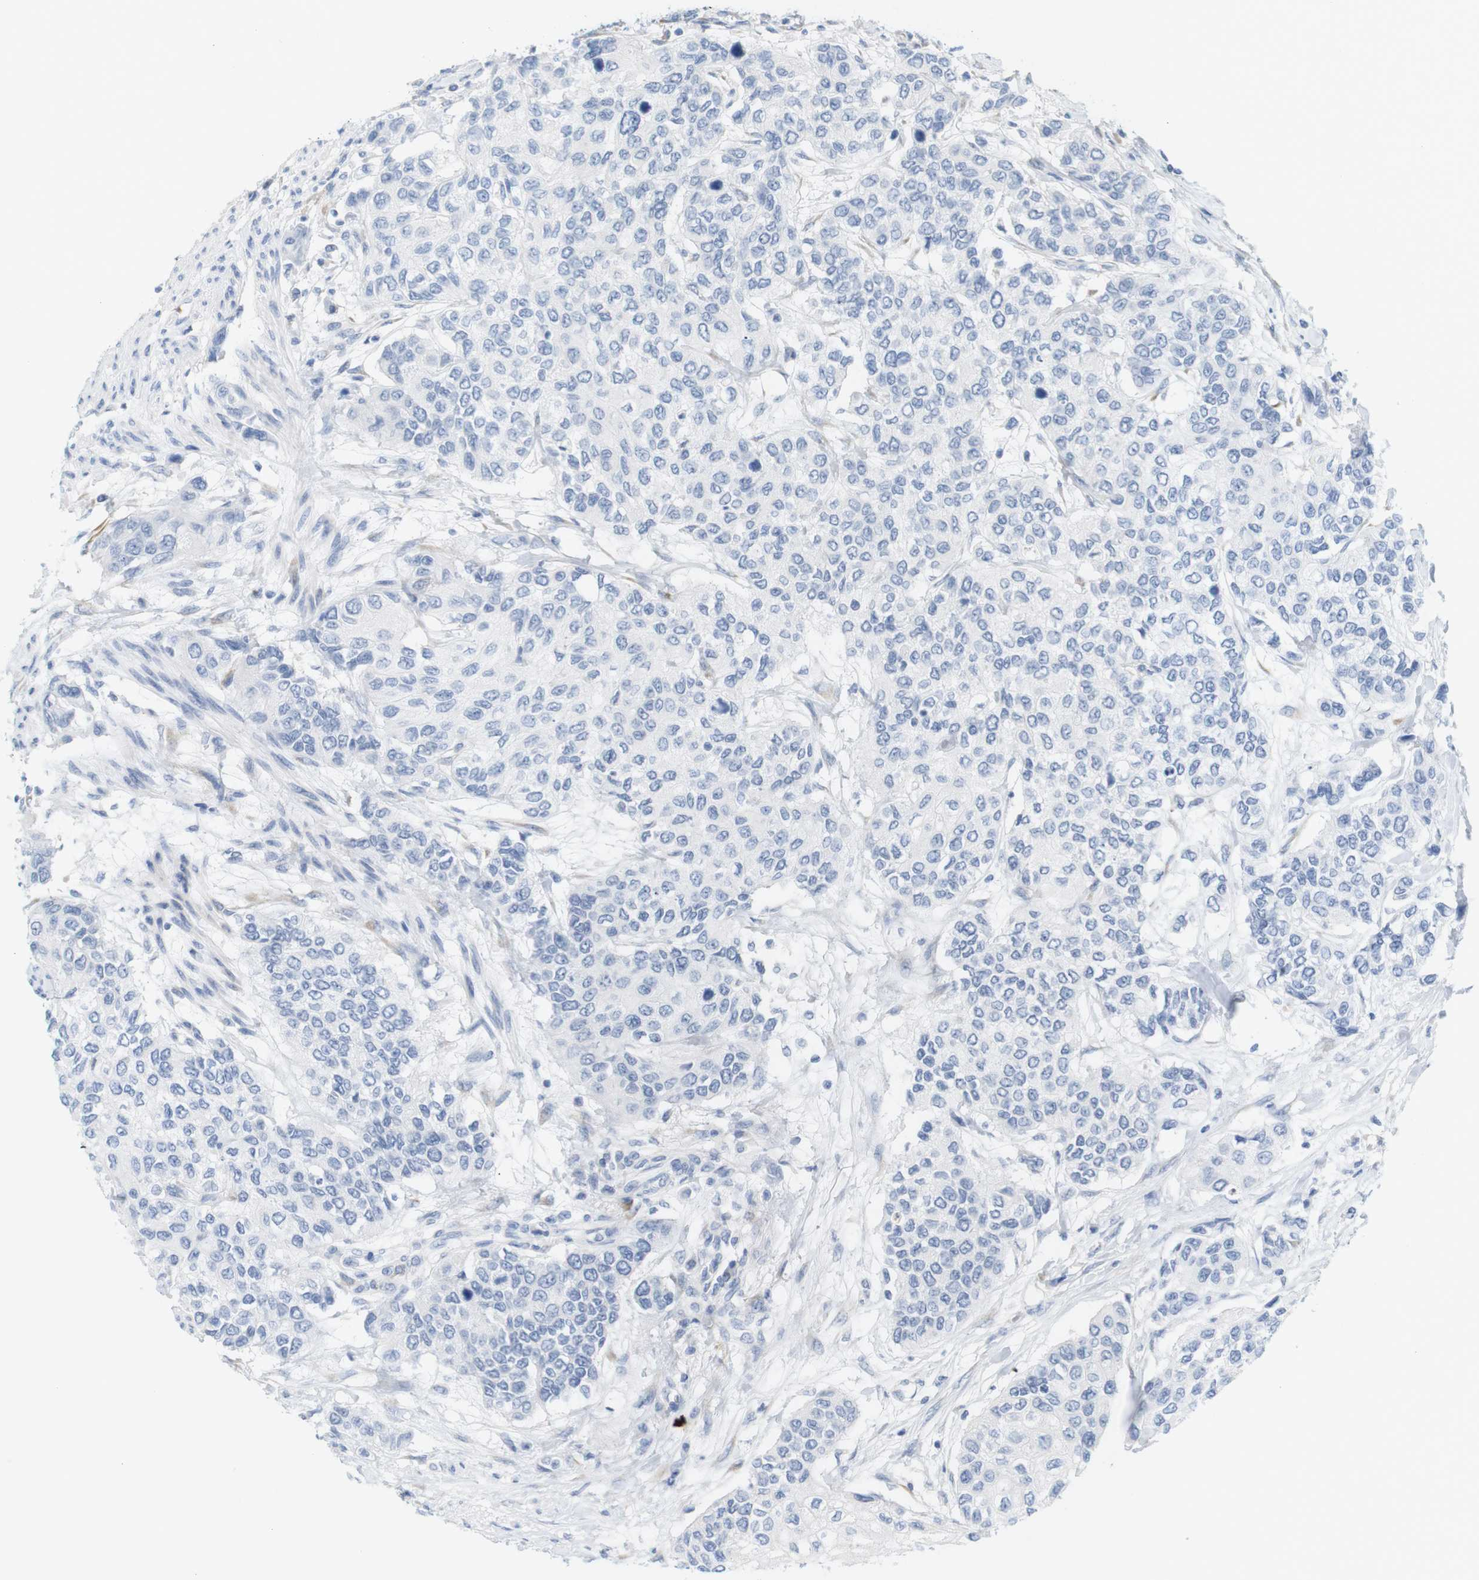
{"staining": {"intensity": "negative", "quantity": "none", "location": "none"}, "tissue": "urothelial cancer", "cell_type": "Tumor cells", "image_type": "cancer", "snomed": [{"axis": "morphology", "description": "Urothelial carcinoma, High grade"}, {"axis": "topography", "description": "Urinary bladder"}], "caption": "Image shows no significant protein staining in tumor cells of urothelial carcinoma (high-grade).", "gene": "RGS9", "patient": {"sex": "female", "age": 56}}